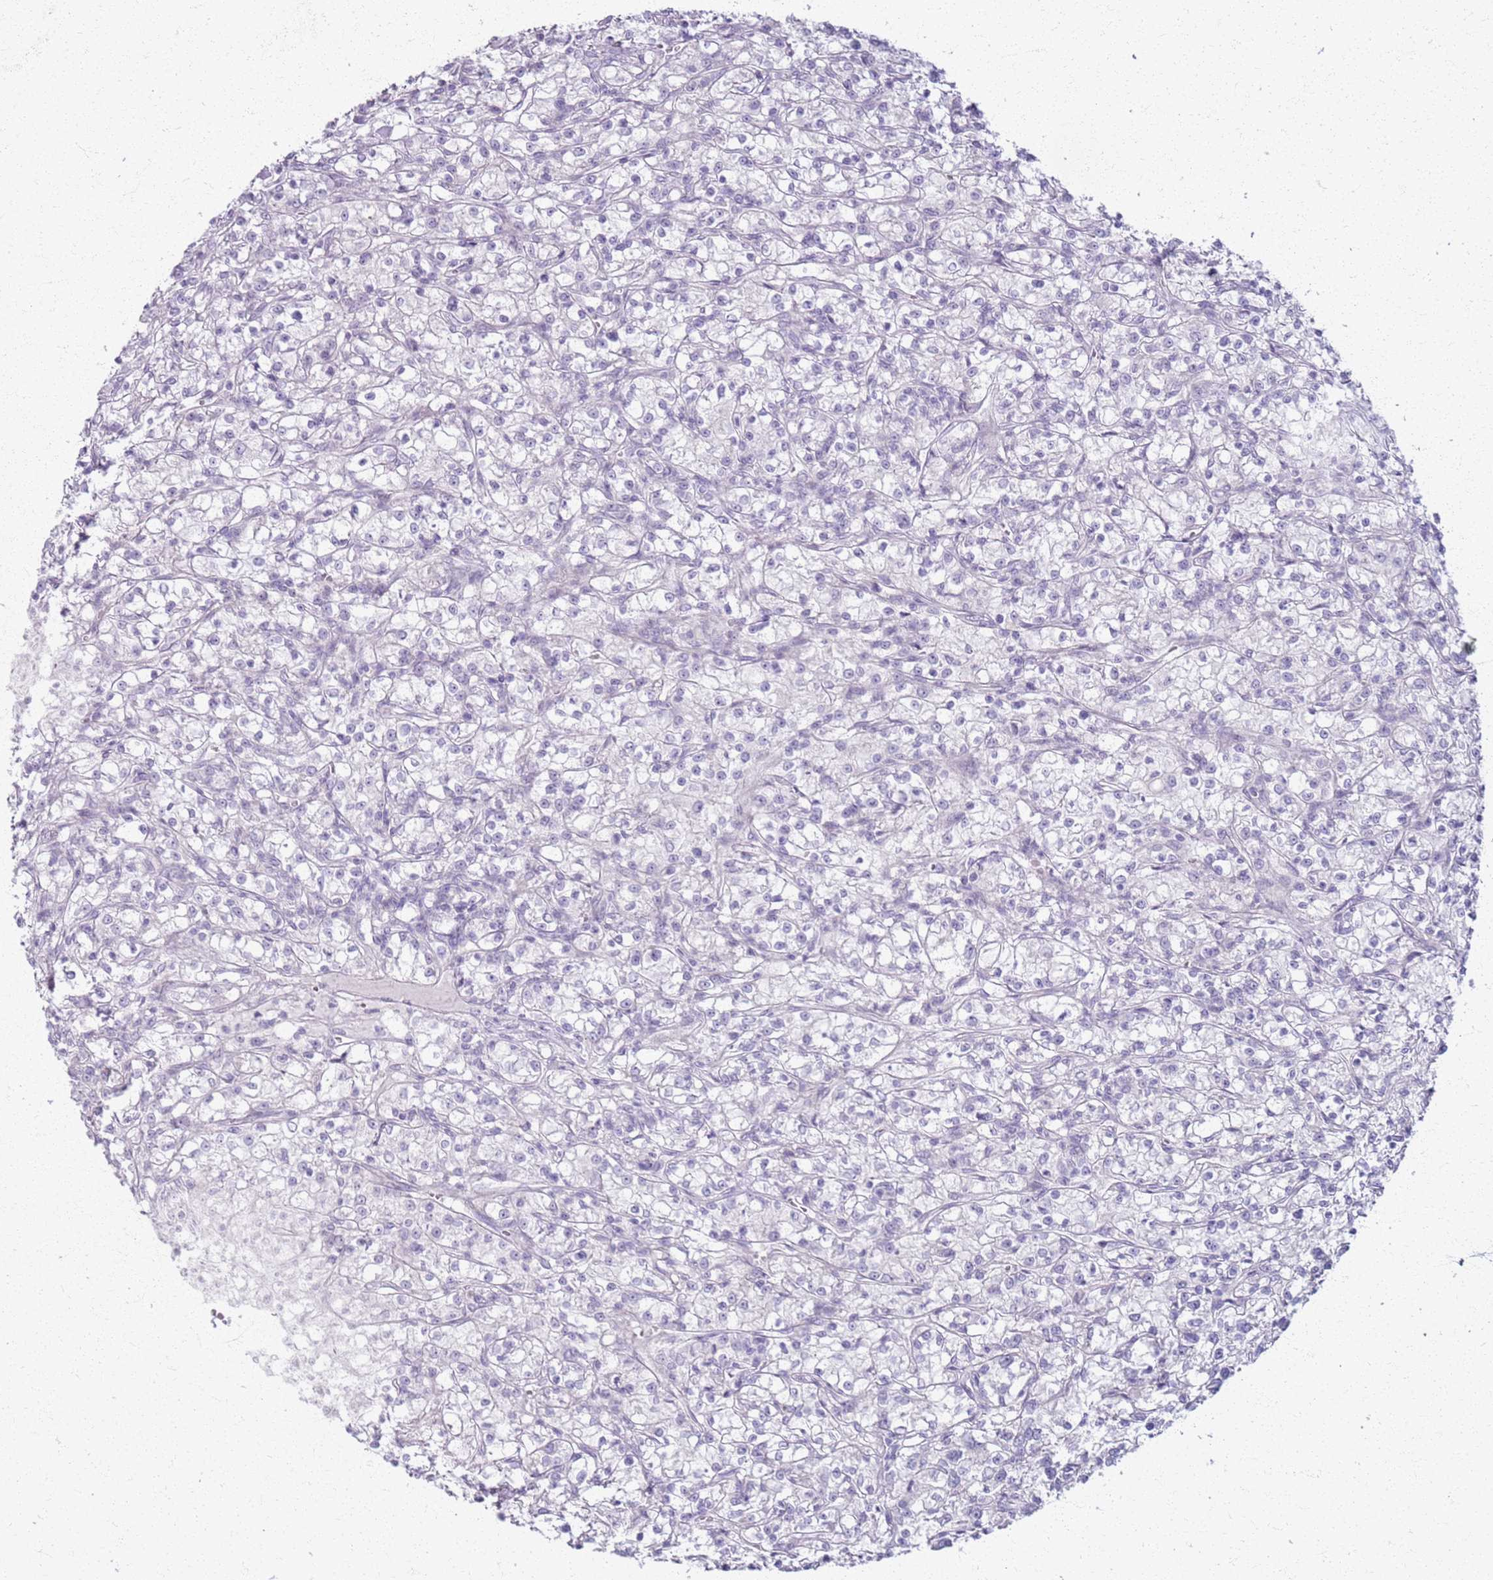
{"staining": {"intensity": "negative", "quantity": "none", "location": "none"}, "tissue": "renal cancer", "cell_type": "Tumor cells", "image_type": "cancer", "snomed": [{"axis": "morphology", "description": "Adenocarcinoma, NOS"}, {"axis": "topography", "description": "Kidney"}], "caption": "Micrograph shows no protein positivity in tumor cells of renal cancer (adenocarcinoma) tissue.", "gene": "CSRP3", "patient": {"sex": "female", "age": 59}}